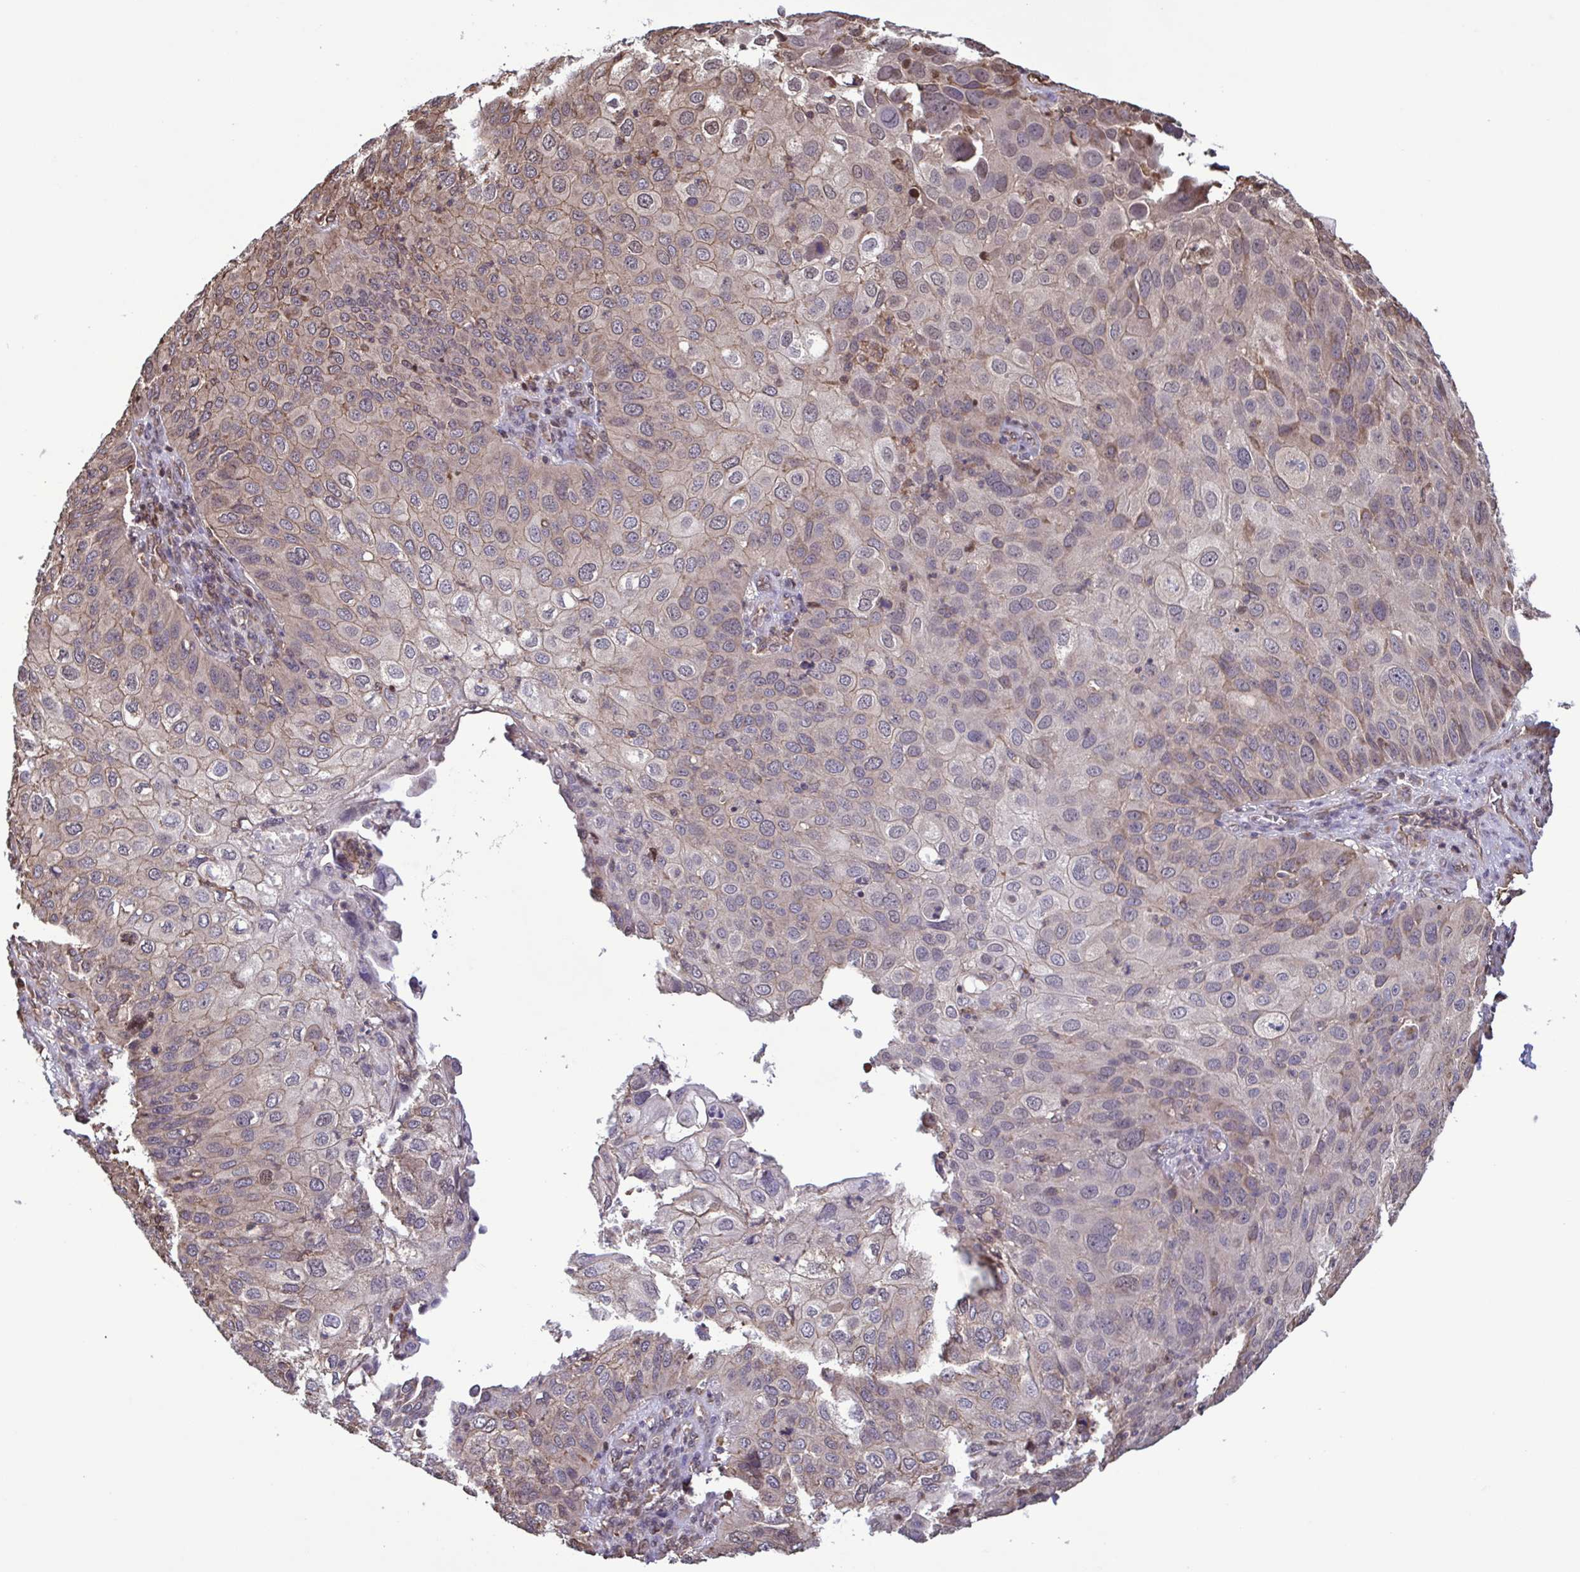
{"staining": {"intensity": "moderate", "quantity": "<25%", "location": "cytoplasmic/membranous,nuclear"}, "tissue": "skin cancer", "cell_type": "Tumor cells", "image_type": "cancer", "snomed": [{"axis": "morphology", "description": "Squamous cell carcinoma, NOS"}, {"axis": "topography", "description": "Skin"}], "caption": "Protein analysis of skin squamous cell carcinoma tissue demonstrates moderate cytoplasmic/membranous and nuclear positivity in approximately <25% of tumor cells. Nuclei are stained in blue.", "gene": "SEC63", "patient": {"sex": "male", "age": 87}}